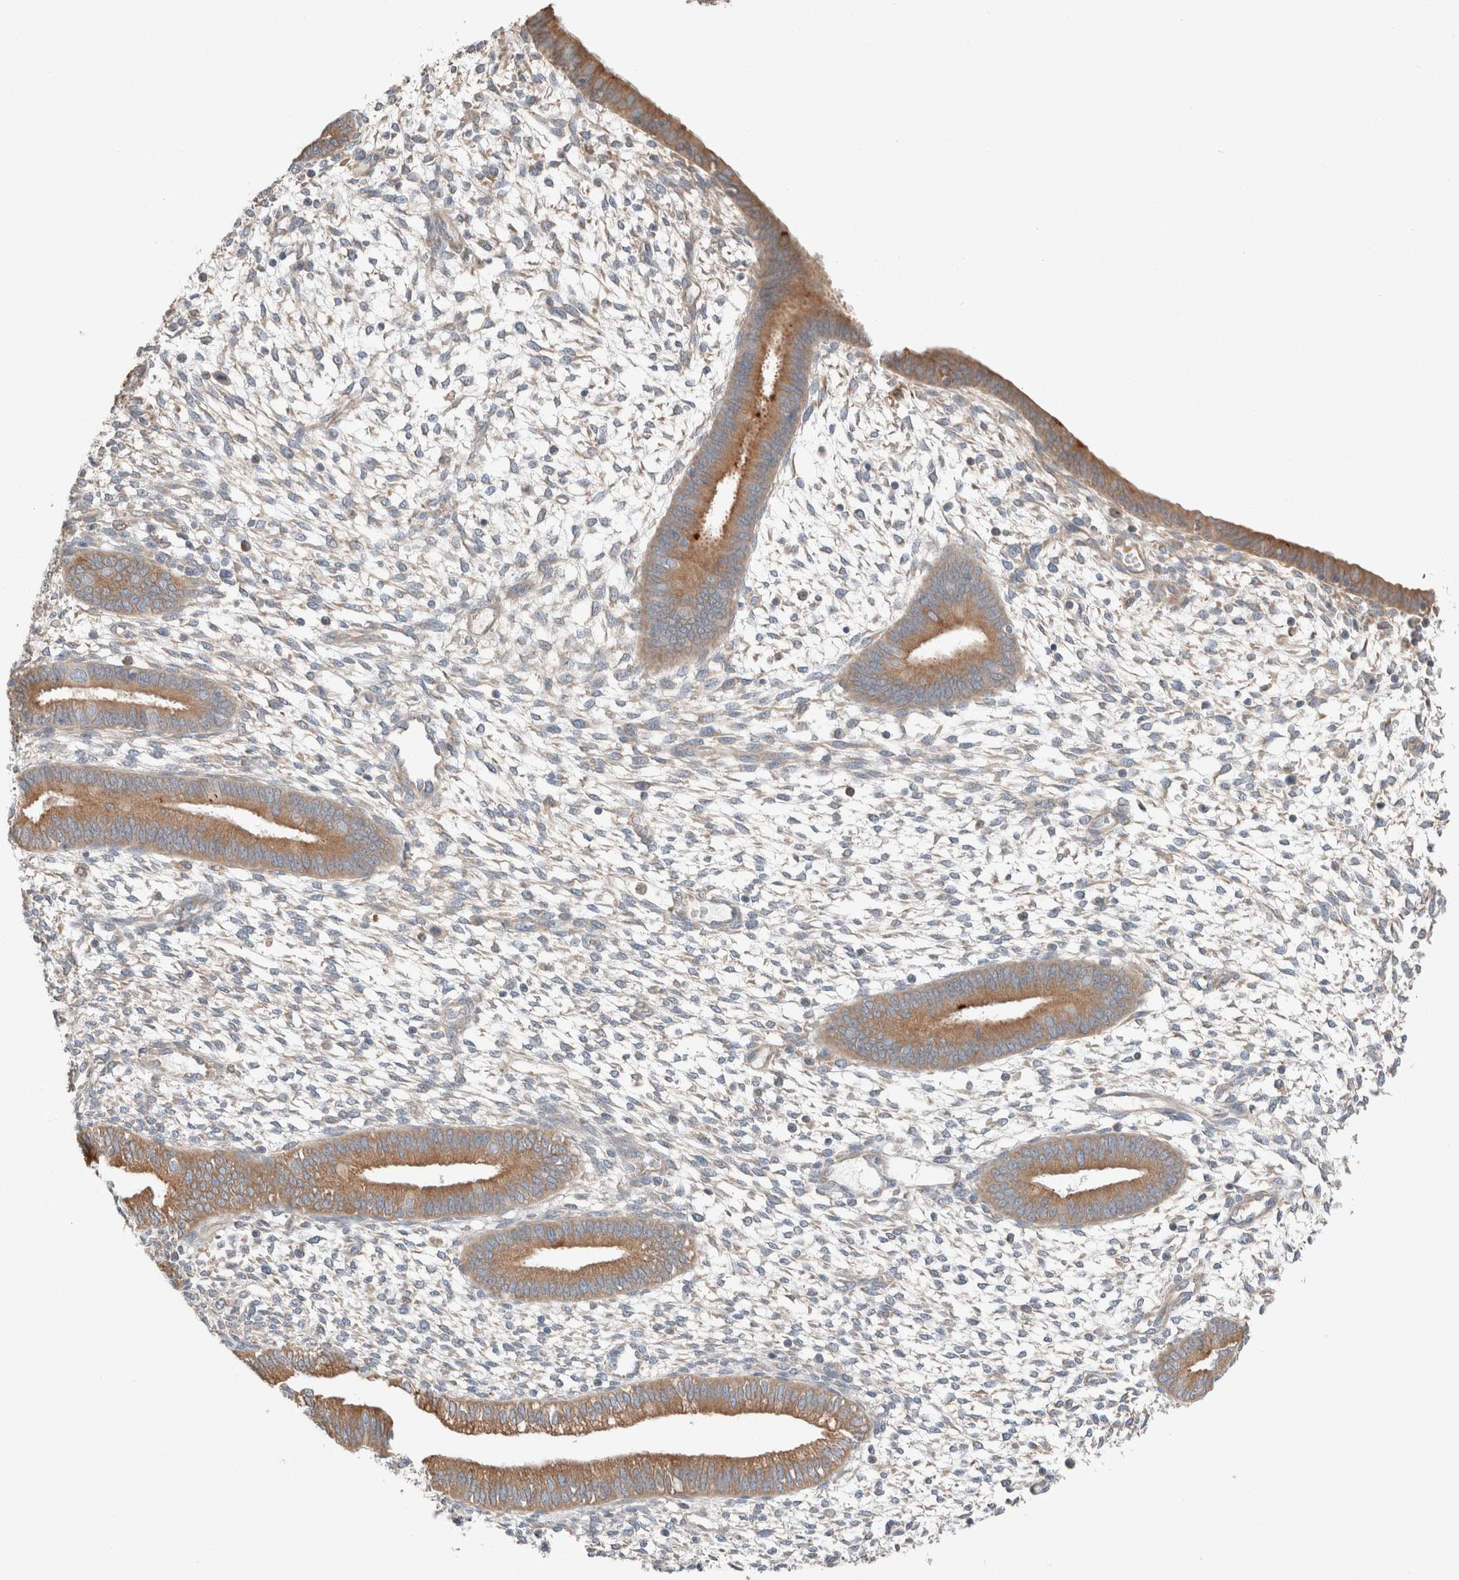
{"staining": {"intensity": "negative", "quantity": "none", "location": "none"}, "tissue": "endometrium", "cell_type": "Cells in endometrial stroma", "image_type": "normal", "snomed": [{"axis": "morphology", "description": "Normal tissue, NOS"}, {"axis": "topography", "description": "Endometrium"}], "caption": "The image exhibits no staining of cells in endometrial stroma in benign endometrium.", "gene": "PCM1", "patient": {"sex": "female", "age": 46}}